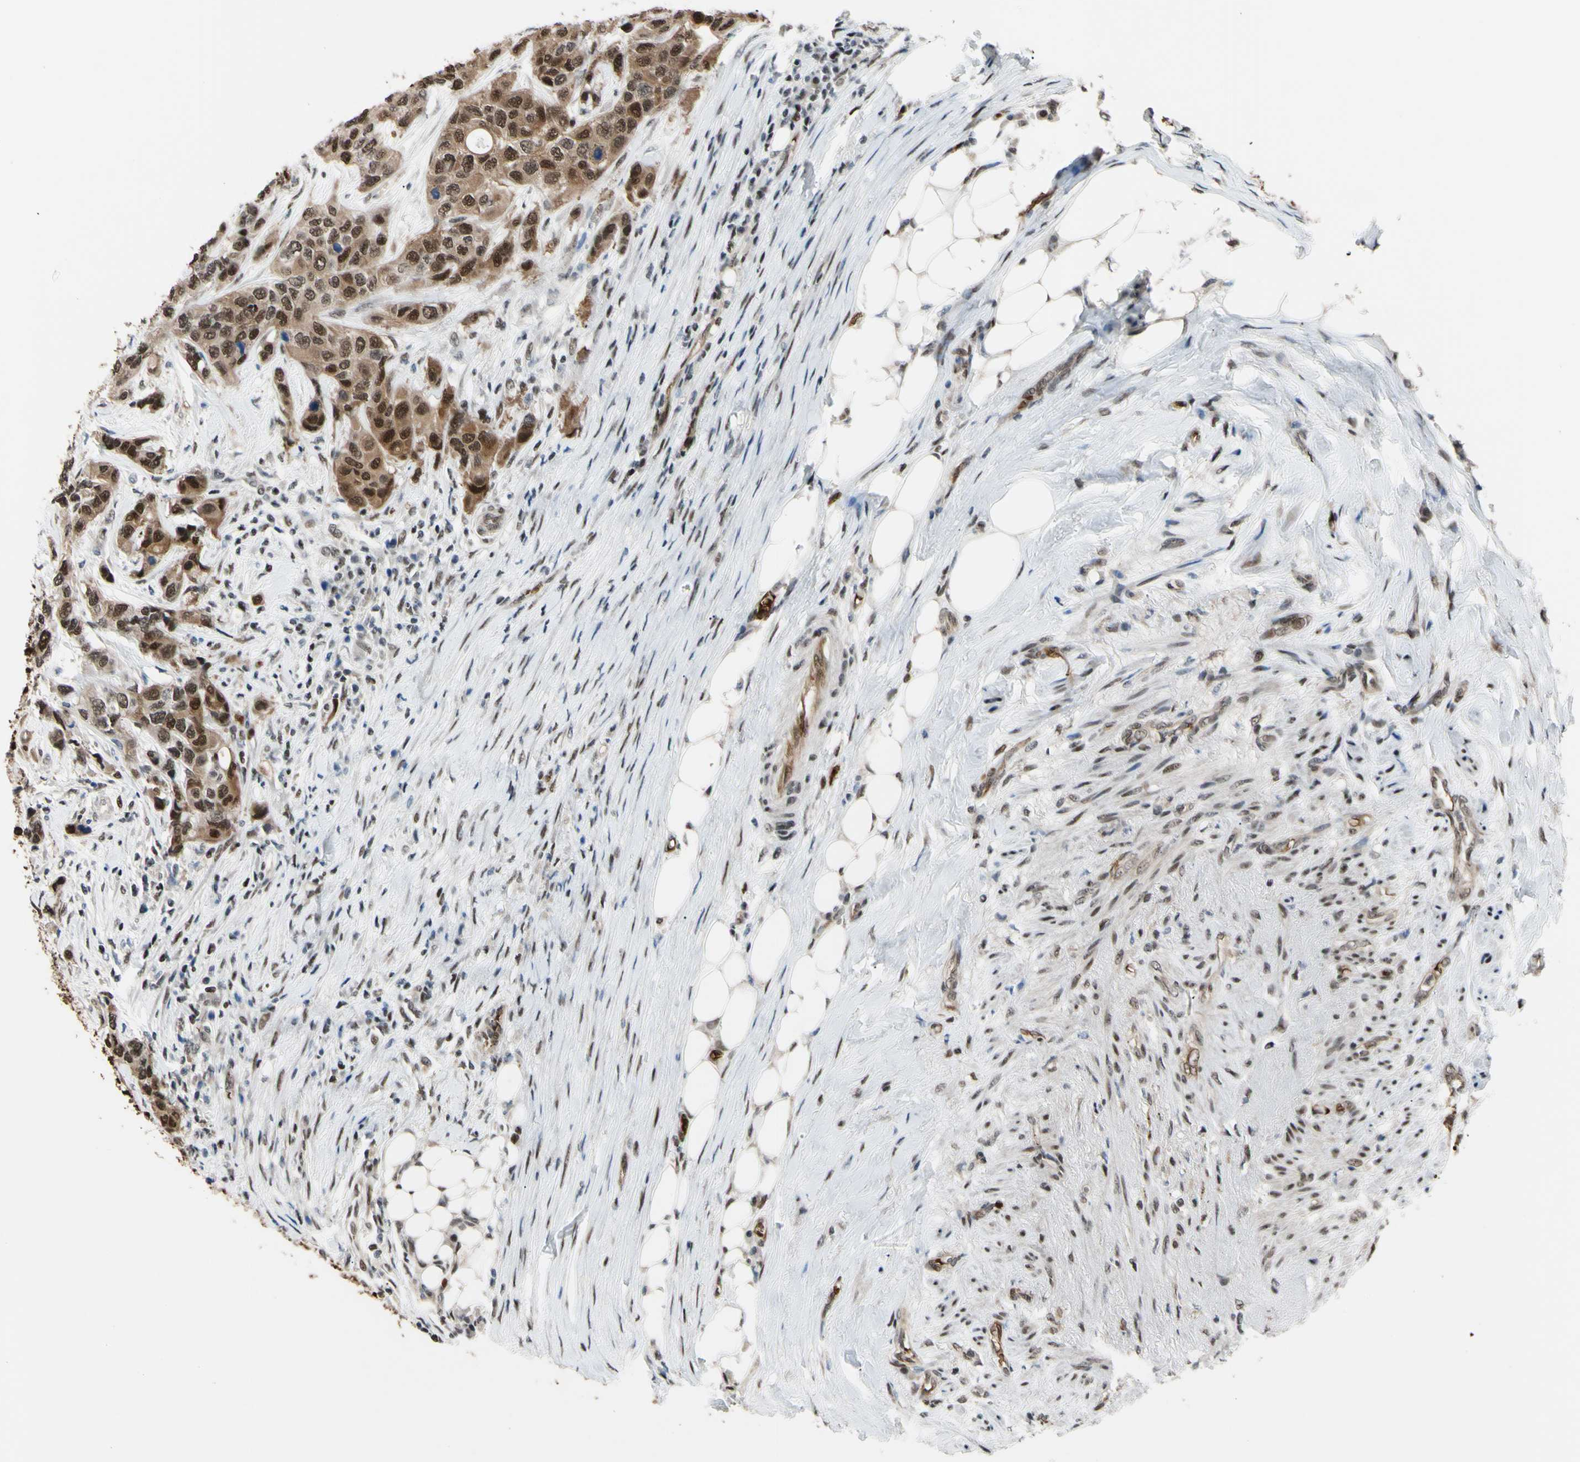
{"staining": {"intensity": "strong", "quantity": ">75%", "location": "cytoplasmic/membranous,nuclear"}, "tissue": "urothelial cancer", "cell_type": "Tumor cells", "image_type": "cancer", "snomed": [{"axis": "morphology", "description": "Urothelial carcinoma, High grade"}, {"axis": "topography", "description": "Urinary bladder"}], "caption": "High-magnification brightfield microscopy of urothelial cancer stained with DAB (brown) and counterstained with hematoxylin (blue). tumor cells exhibit strong cytoplasmic/membranous and nuclear positivity is appreciated in about>75% of cells. (IHC, brightfield microscopy, high magnification).", "gene": "THAP12", "patient": {"sex": "female", "age": 56}}